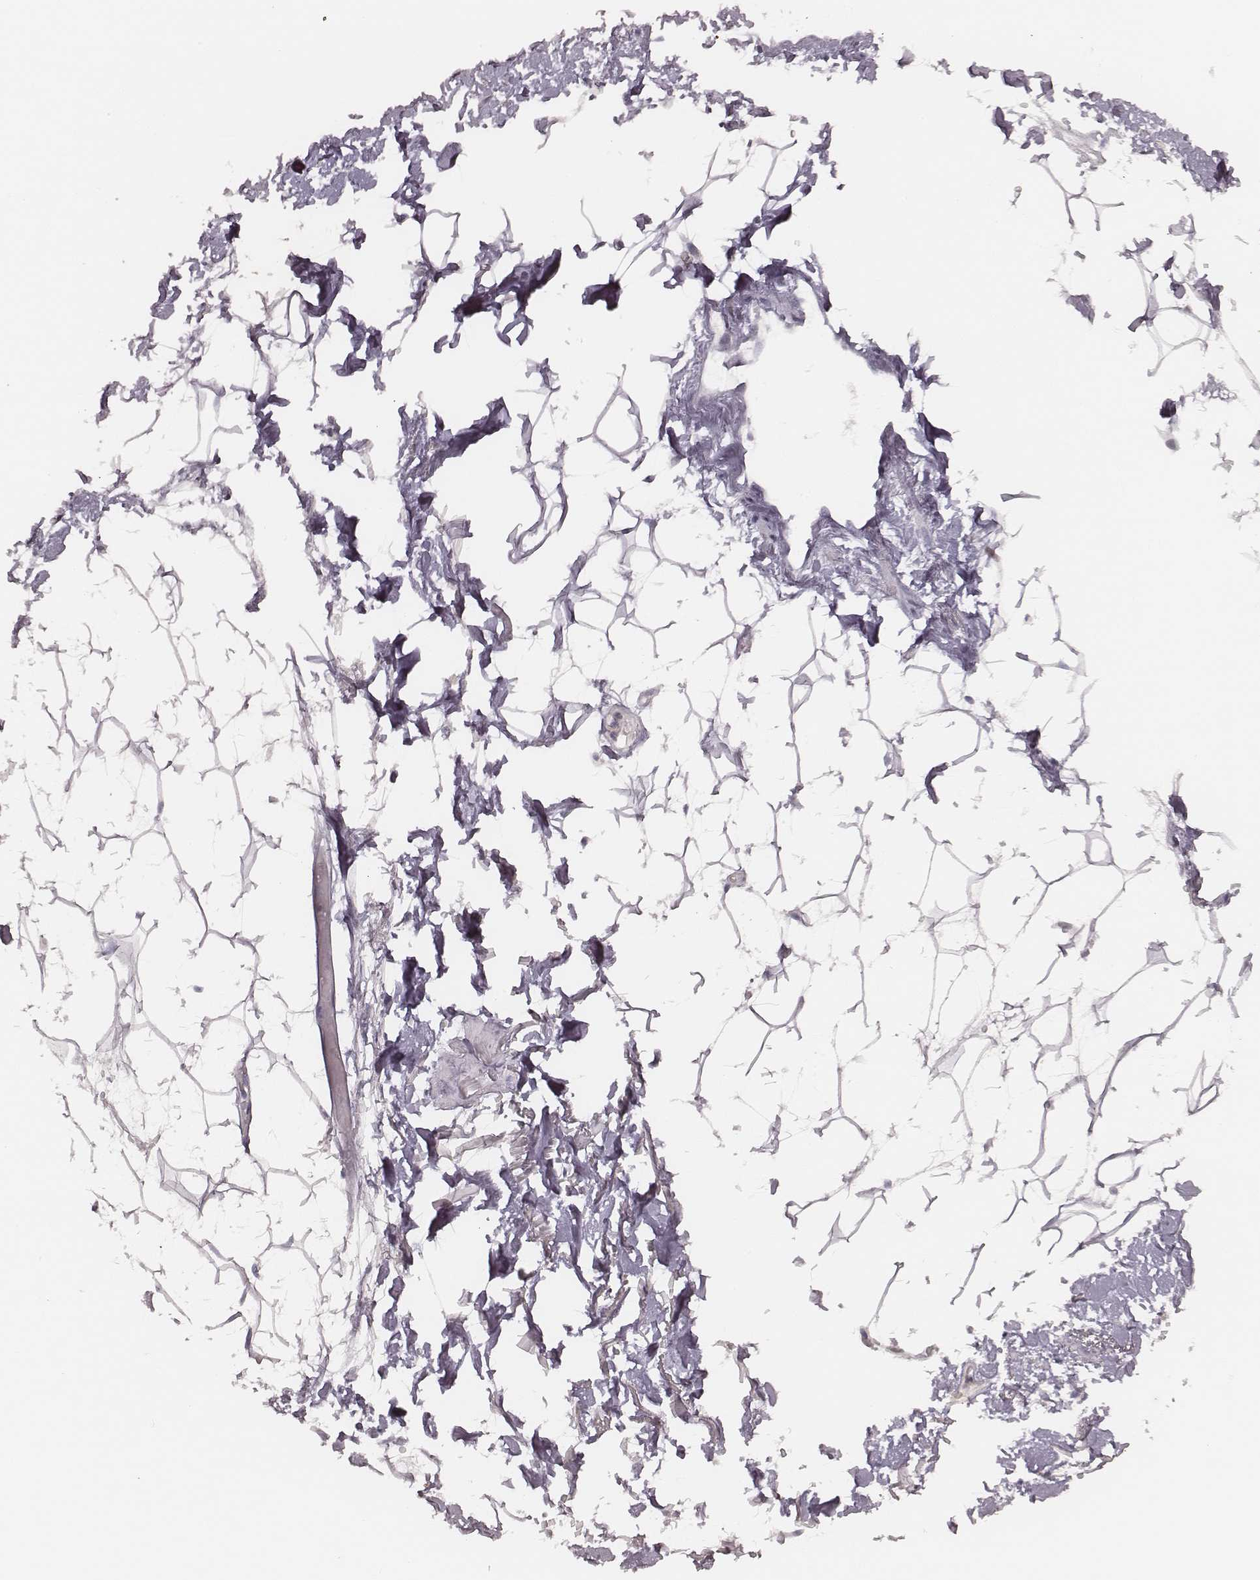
{"staining": {"intensity": "negative", "quantity": "none", "location": "none"}, "tissue": "adipose tissue", "cell_type": "Adipocytes", "image_type": "normal", "snomed": [{"axis": "morphology", "description": "Normal tissue, NOS"}, {"axis": "topography", "description": "Anal"}, {"axis": "topography", "description": "Peripheral nerve tissue"}], "caption": "High power microscopy histopathology image of an IHC histopathology image of normal adipose tissue, revealing no significant positivity in adipocytes.", "gene": "MSX1", "patient": {"sex": "male", "age": 78}}